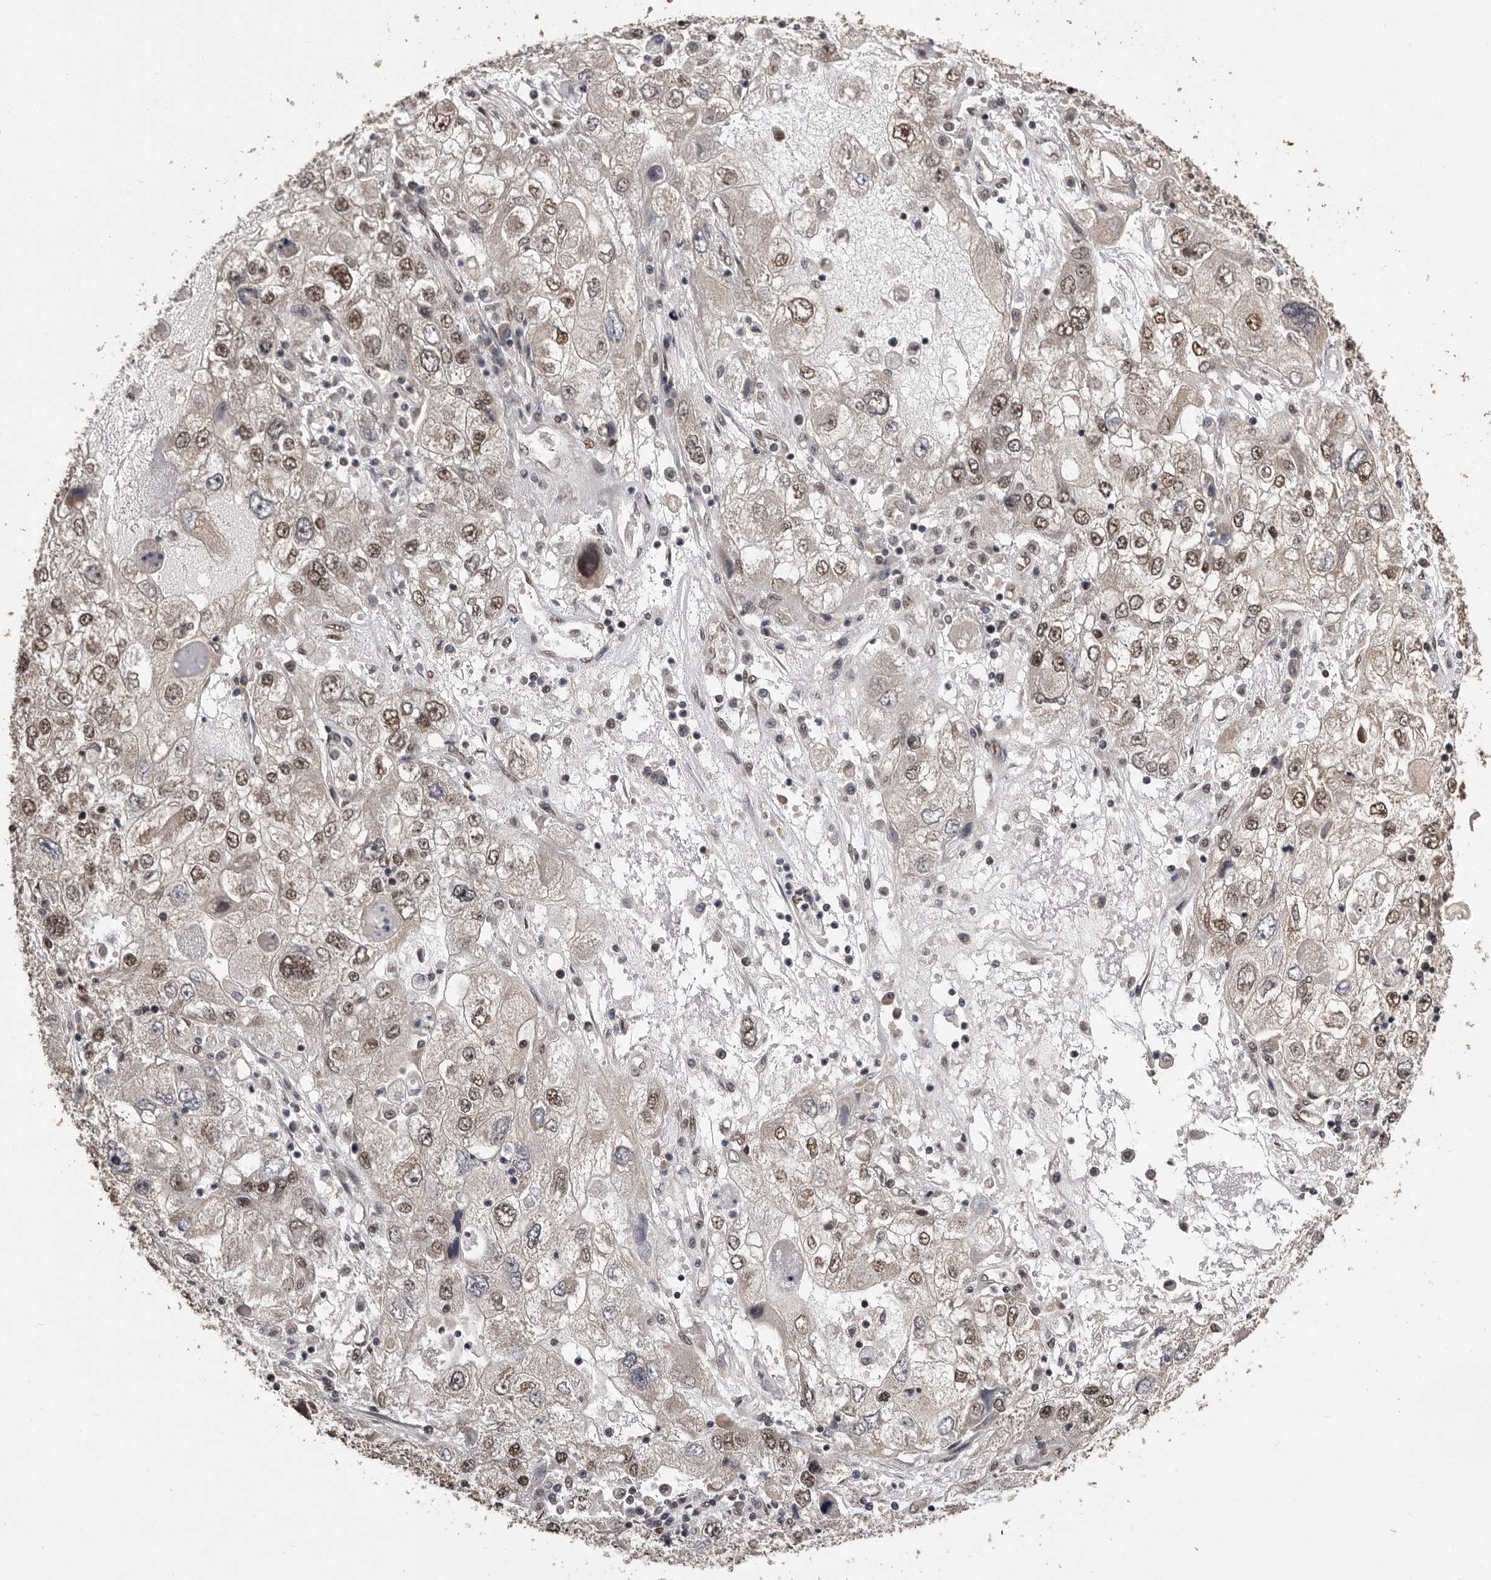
{"staining": {"intensity": "weak", "quantity": ">75%", "location": "cytoplasmic/membranous,nuclear"}, "tissue": "endometrial cancer", "cell_type": "Tumor cells", "image_type": "cancer", "snomed": [{"axis": "morphology", "description": "Adenocarcinoma, NOS"}, {"axis": "topography", "description": "Endometrium"}], "caption": "Weak cytoplasmic/membranous and nuclear positivity for a protein is present in about >75% of tumor cells of endometrial adenocarcinoma using immunohistochemistry (IHC).", "gene": "VPS37A", "patient": {"sex": "female", "age": 49}}